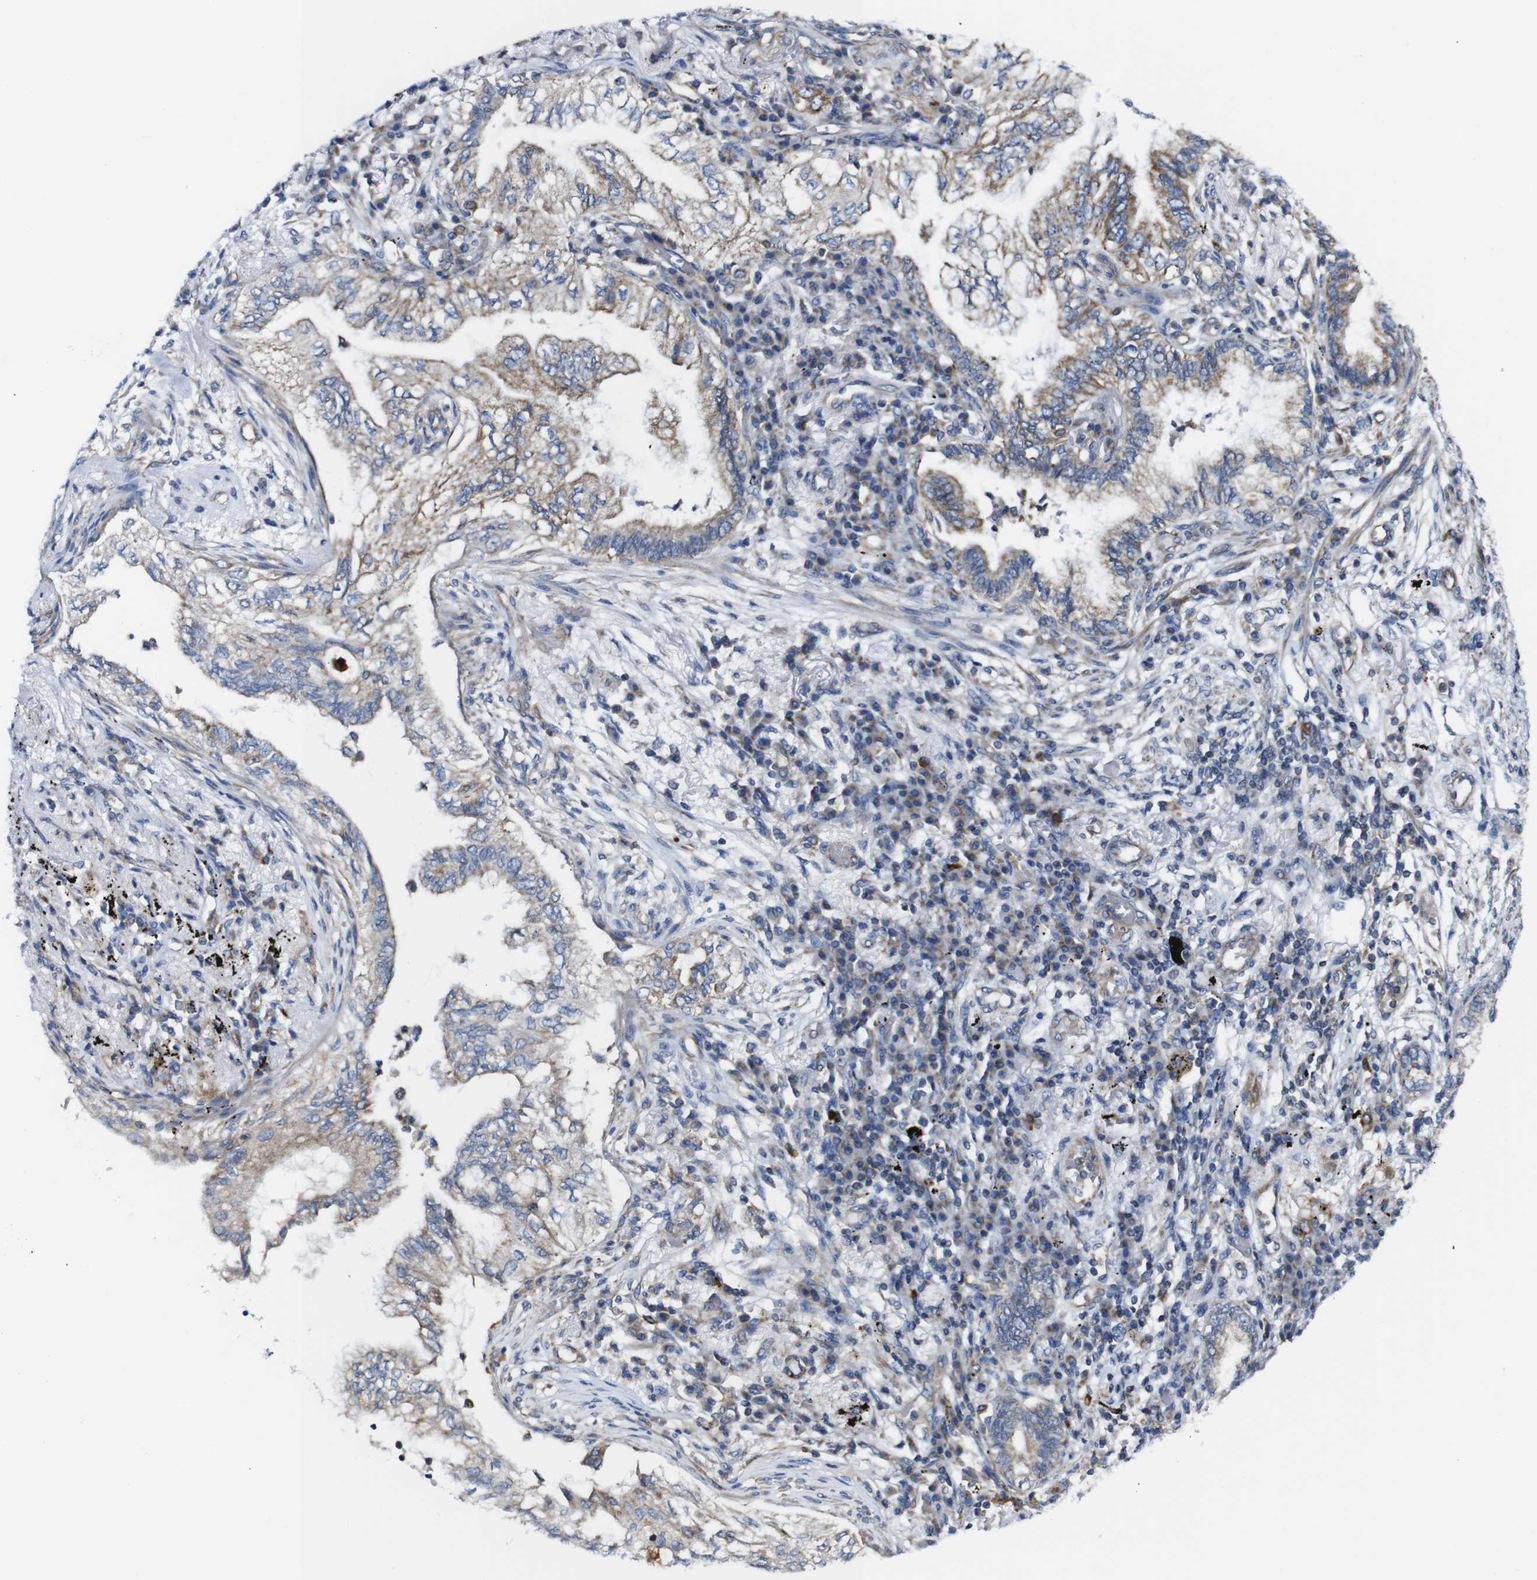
{"staining": {"intensity": "moderate", "quantity": "25%-75%", "location": "cytoplasmic/membranous"}, "tissue": "lung cancer", "cell_type": "Tumor cells", "image_type": "cancer", "snomed": [{"axis": "morphology", "description": "Normal tissue, NOS"}, {"axis": "morphology", "description": "Adenocarcinoma, NOS"}, {"axis": "topography", "description": "Bronchus"}, {"axis": "topography", "description": "Lung"}], "caption": "A micrograph showing moderate cytoplasmic/membranous expression in approximately 25%-75% of tumor cells in lung cancer, as visualized by brown immunohistochemical staining.", "gene": "PDCD1LG2", "patient": {"sex": "female", "age": 70}}